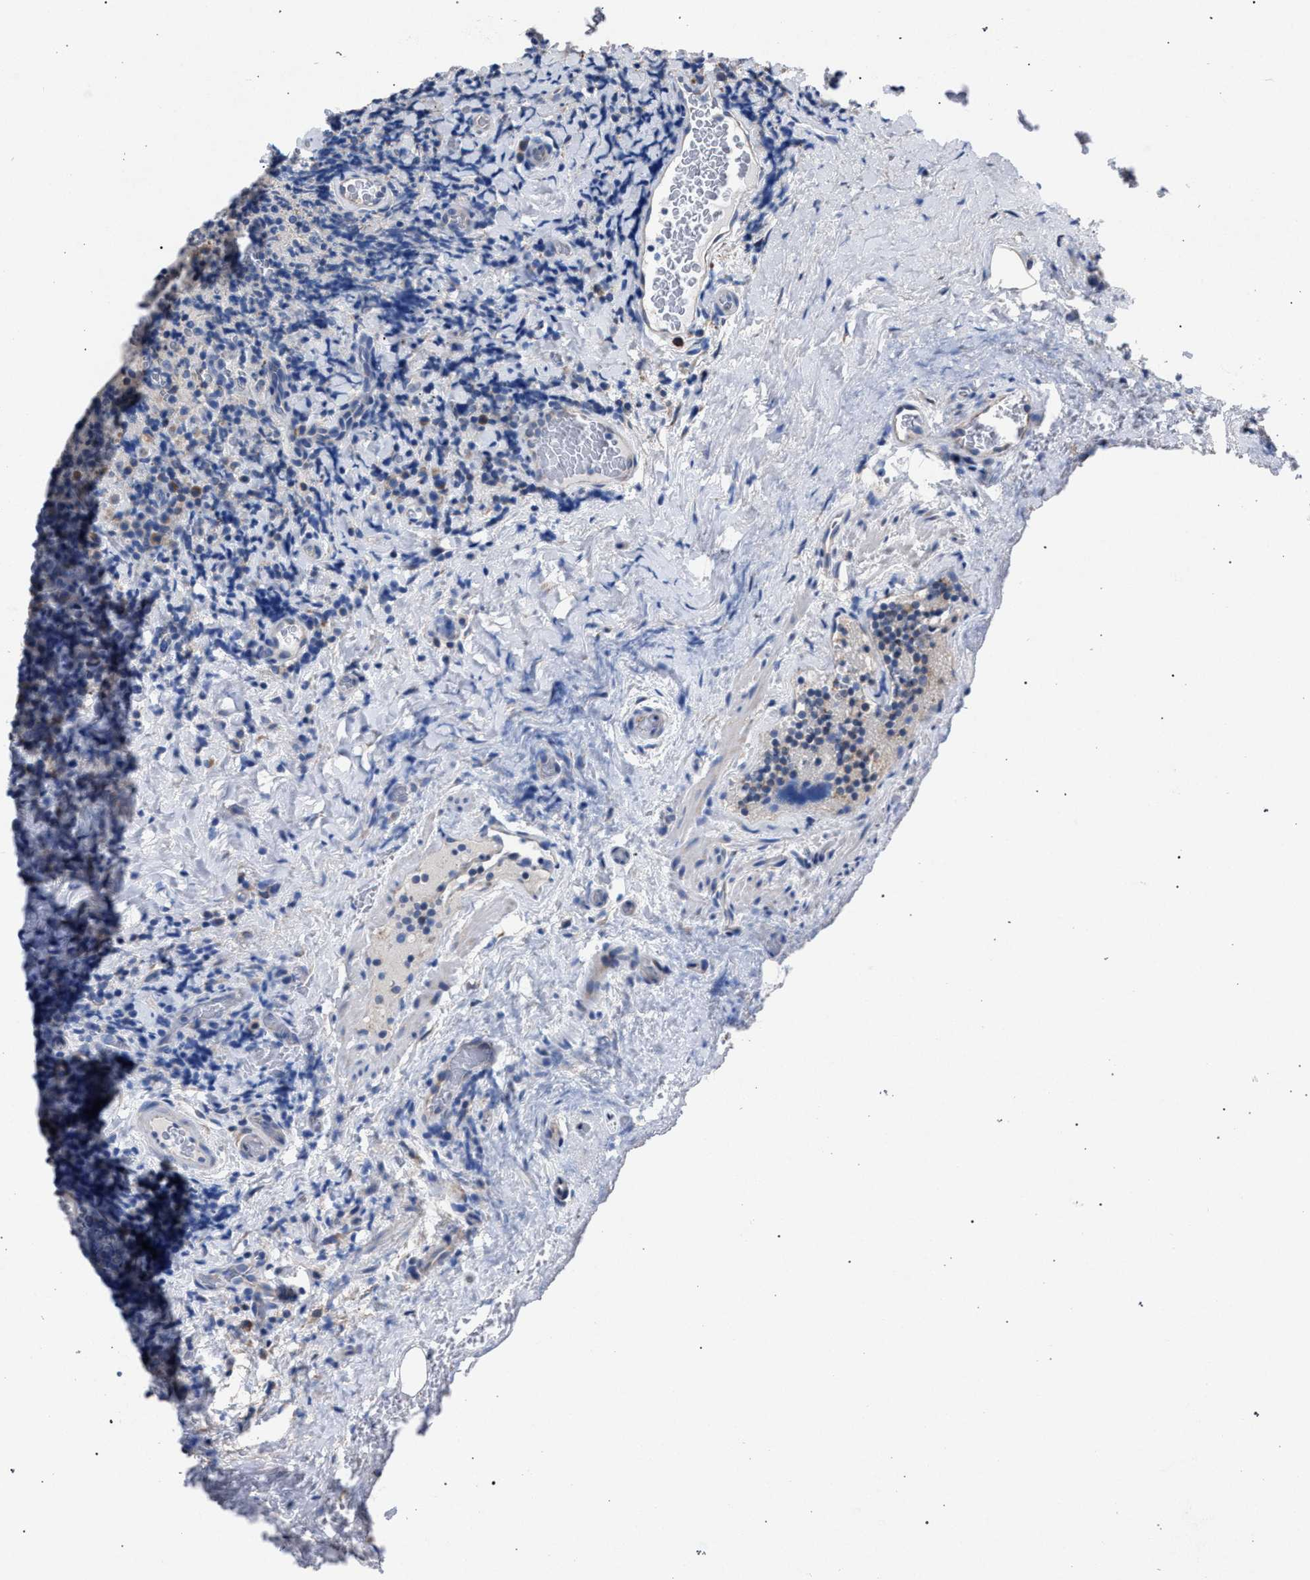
{"staining": {"intensity": "weak", "quantity": "<25%", "location": "cytoplasmic/membranous"}, "tissue": "lymphoma", "cell_type": "Tumor cells", "image_type": "cancer", "snomed": [{"axis": "morphology", "description": "Malignant lymphoma, non-Hodgkin's type, High grade"}, {"axis": "topography", "description": "Tonsil"}], "caption": "IHC histopathology image of neoplastic tissue: high-grade malignant lymphoma, non-Hodgkin's type stained with DAB (3,3'-diaminobenzidine) displays no significant protein positivity in tumor cells.", "gene": "CRYZ", "patient": {"sex": "female", "age": 36}}